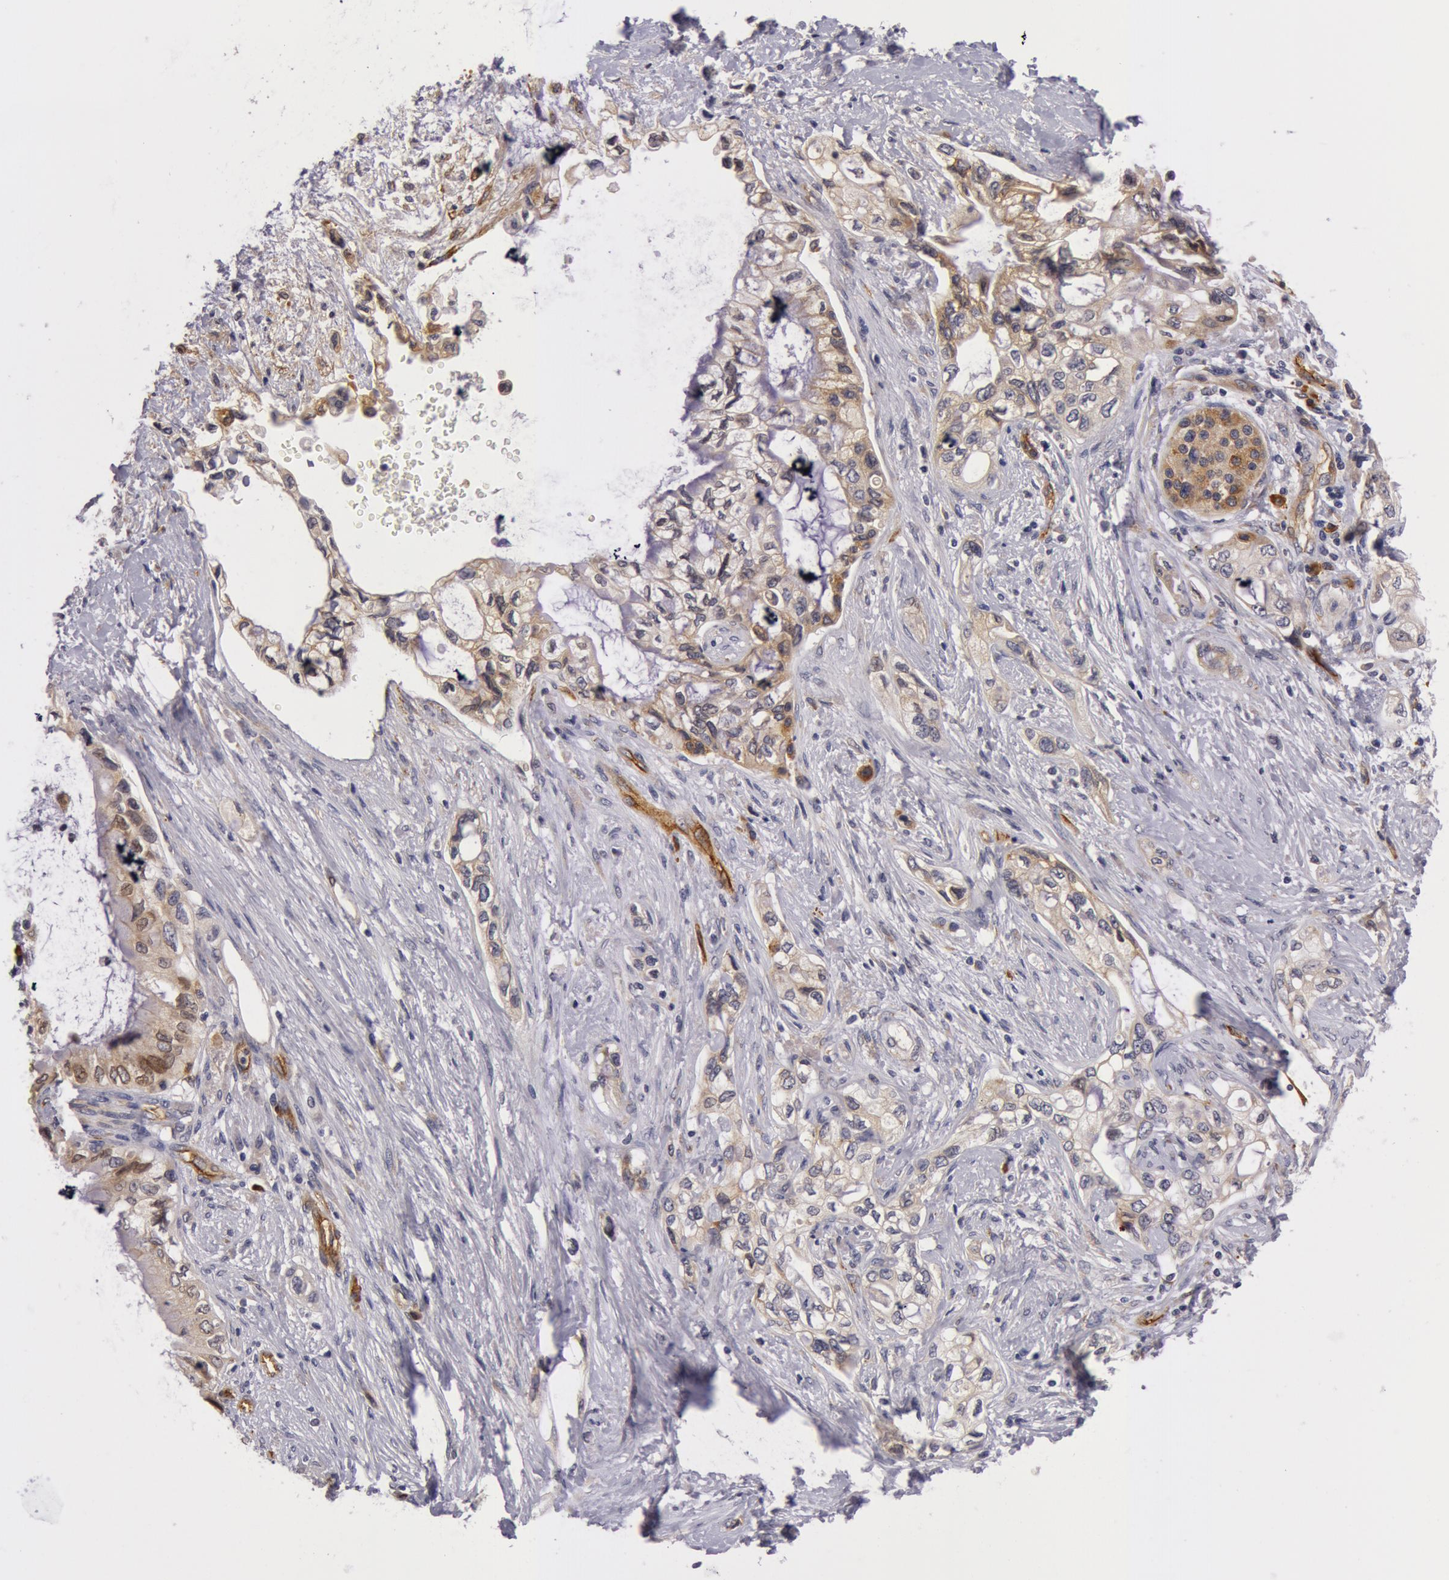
{"staining": {"intensity": "weak", "quantity": "<25%", "location": "cytoplasmic/membranous"}, "tissue": "pancreatic cancer", "cell_type": "Tumor cells", "image_type": "cancer", "snomed": [{"axis": "morphology", "description": "Adenocarcinoma, NOS"}, {"axis": "topography", "description": "Pancreas"}], "caption": "Immunohistochemistry image of neoplastic tissue: human pancreatic cancer (adenocarcinoma) stained with DAB demonstrates no significant protein staining in tumor cells.", "gene": "IL23A", "patient": {"sex": "female", "age": 70}}